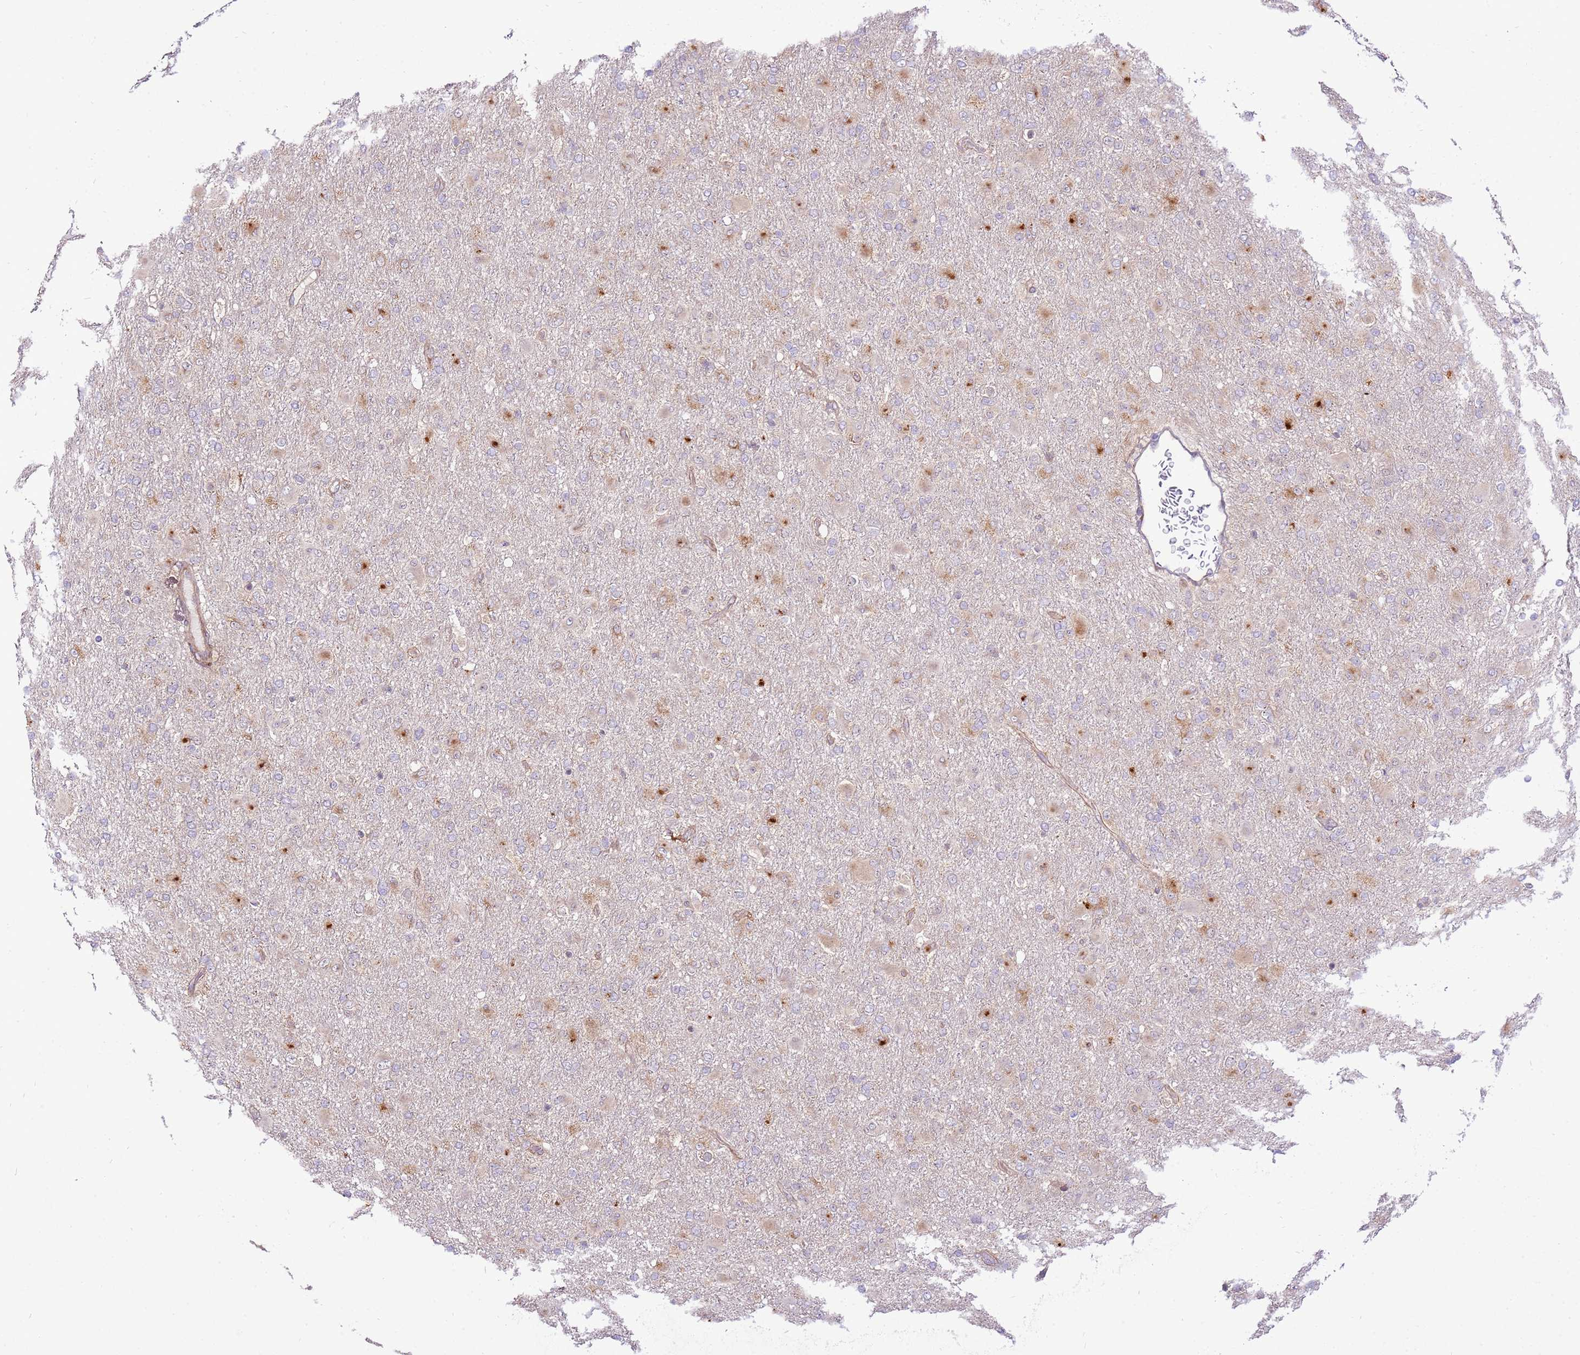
{"staining": {"intensity": "negative", "quantity": "none", "location": "none"}, "tissue": "glioma", "cell_type": "Tumor cells", "image_type": "cancer", "snomed": [{"axis": "morphology", "description": "Glioma, malignant, Low grade"}, {"axis": "topography", "description": "Brain"}], "caption": "This is a photomicrograph of immunohistochemistry staining of low-grade glioma (malignant), which shows no staining in tumor cells. (DAB (3,3'-diaminobenzidine) immunohistochemistry, high magnification).", "gene": "SCARA3", "patient": {"sex": "male", "age": 65}}